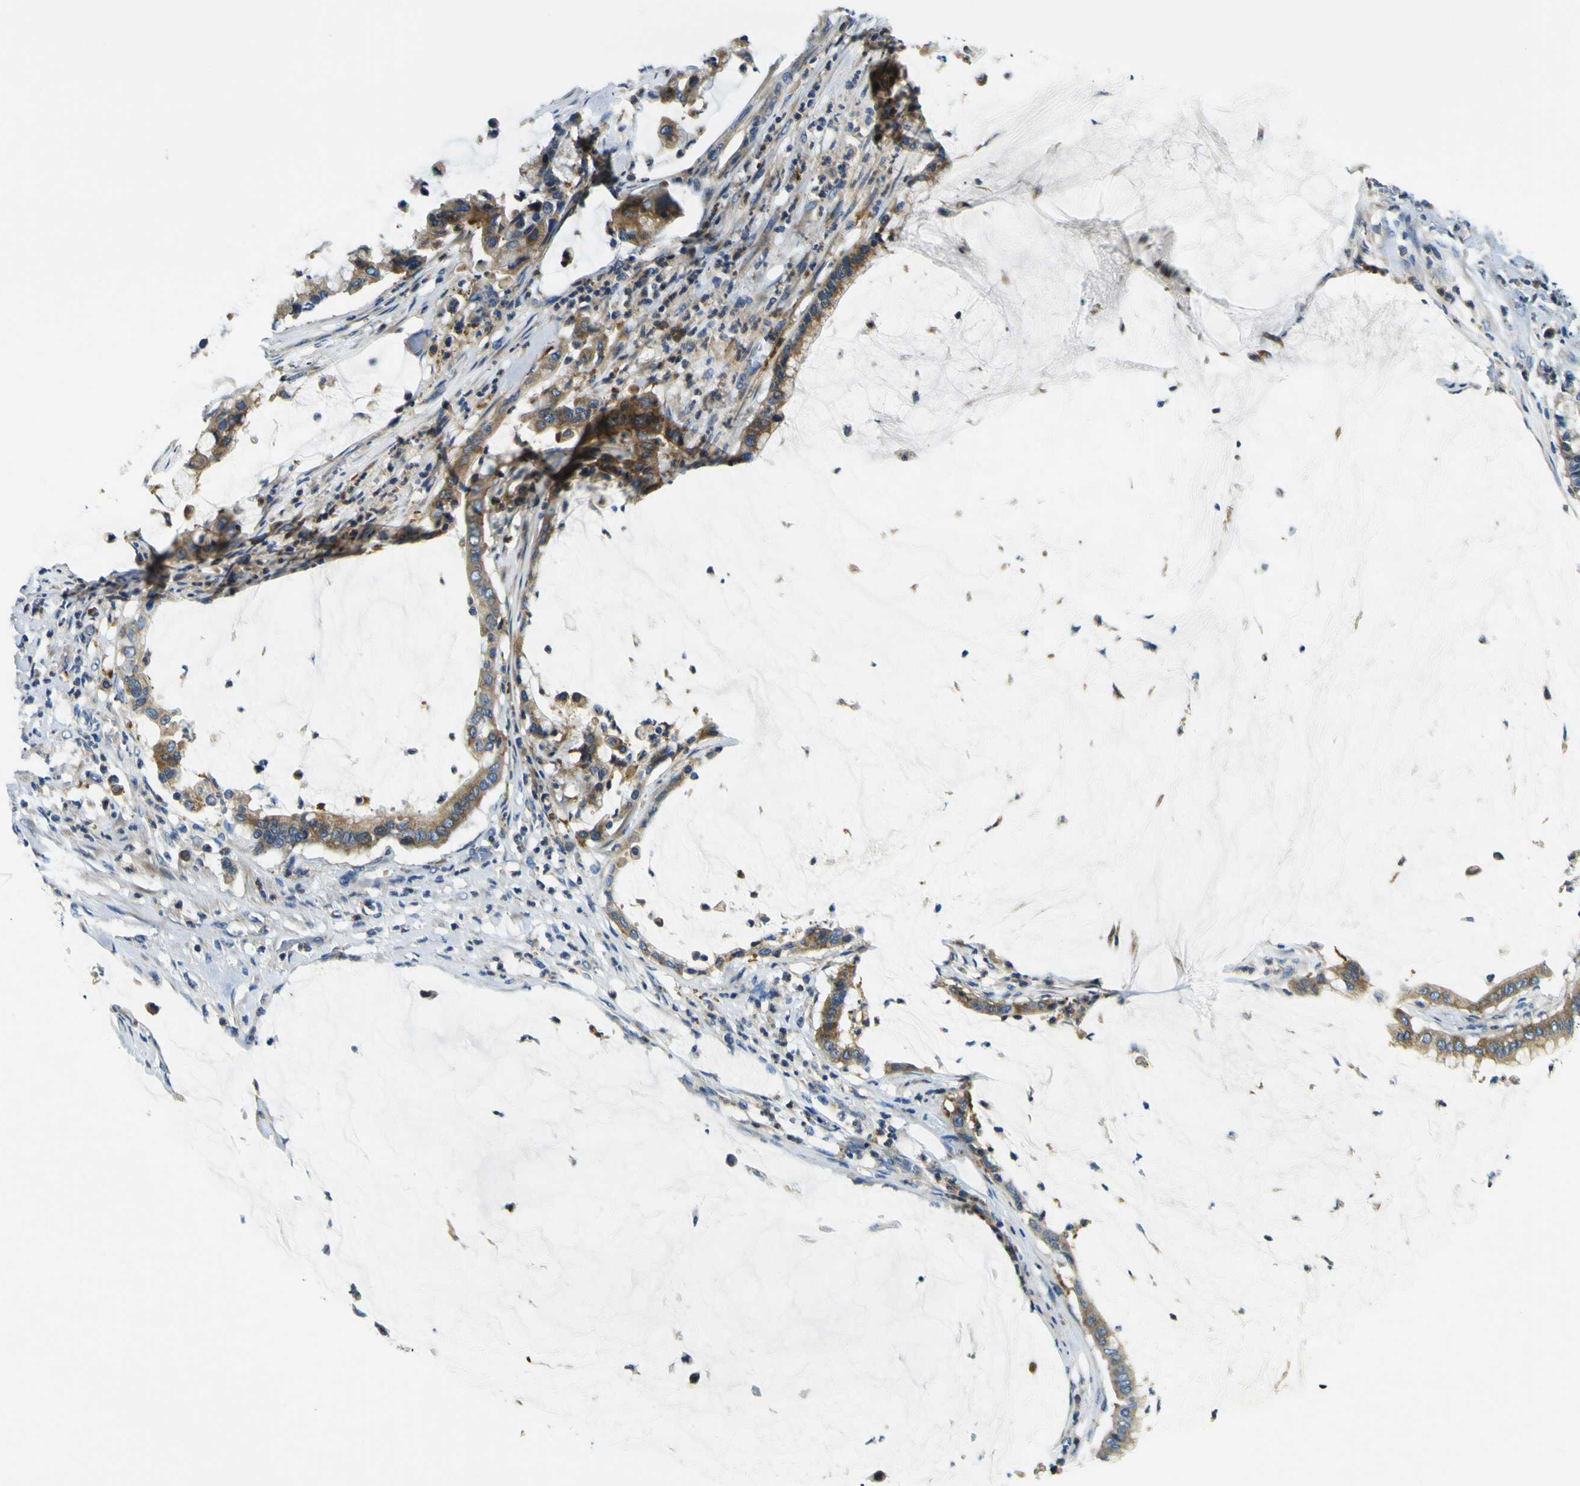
{"staining": {"intensity": "moderate", "quantity": ">75%", "location": "cytoplasmic/membranous"}, "tissue": "pancreatic cancer", "cell_type": "Tumor cells", "image_type": "cancer", "snomed": [{"axis": "morphology", "description": "Adenocarcinoma, NOS"}, {"axis": "topography", "description": "Pancreas"}], "caption": "Immunohistochemical staining of human pancreatic cancer (adenocarcinoma) demonstrates medium levels of moderate cytoplasmic/membranous expression in approximately >75% of tumor cells. (DAB IHC, brown staining for protein, blue staining for nuclei).", "gene": "CLSTN1", "patient": {"sex": "male", "age": 41}}